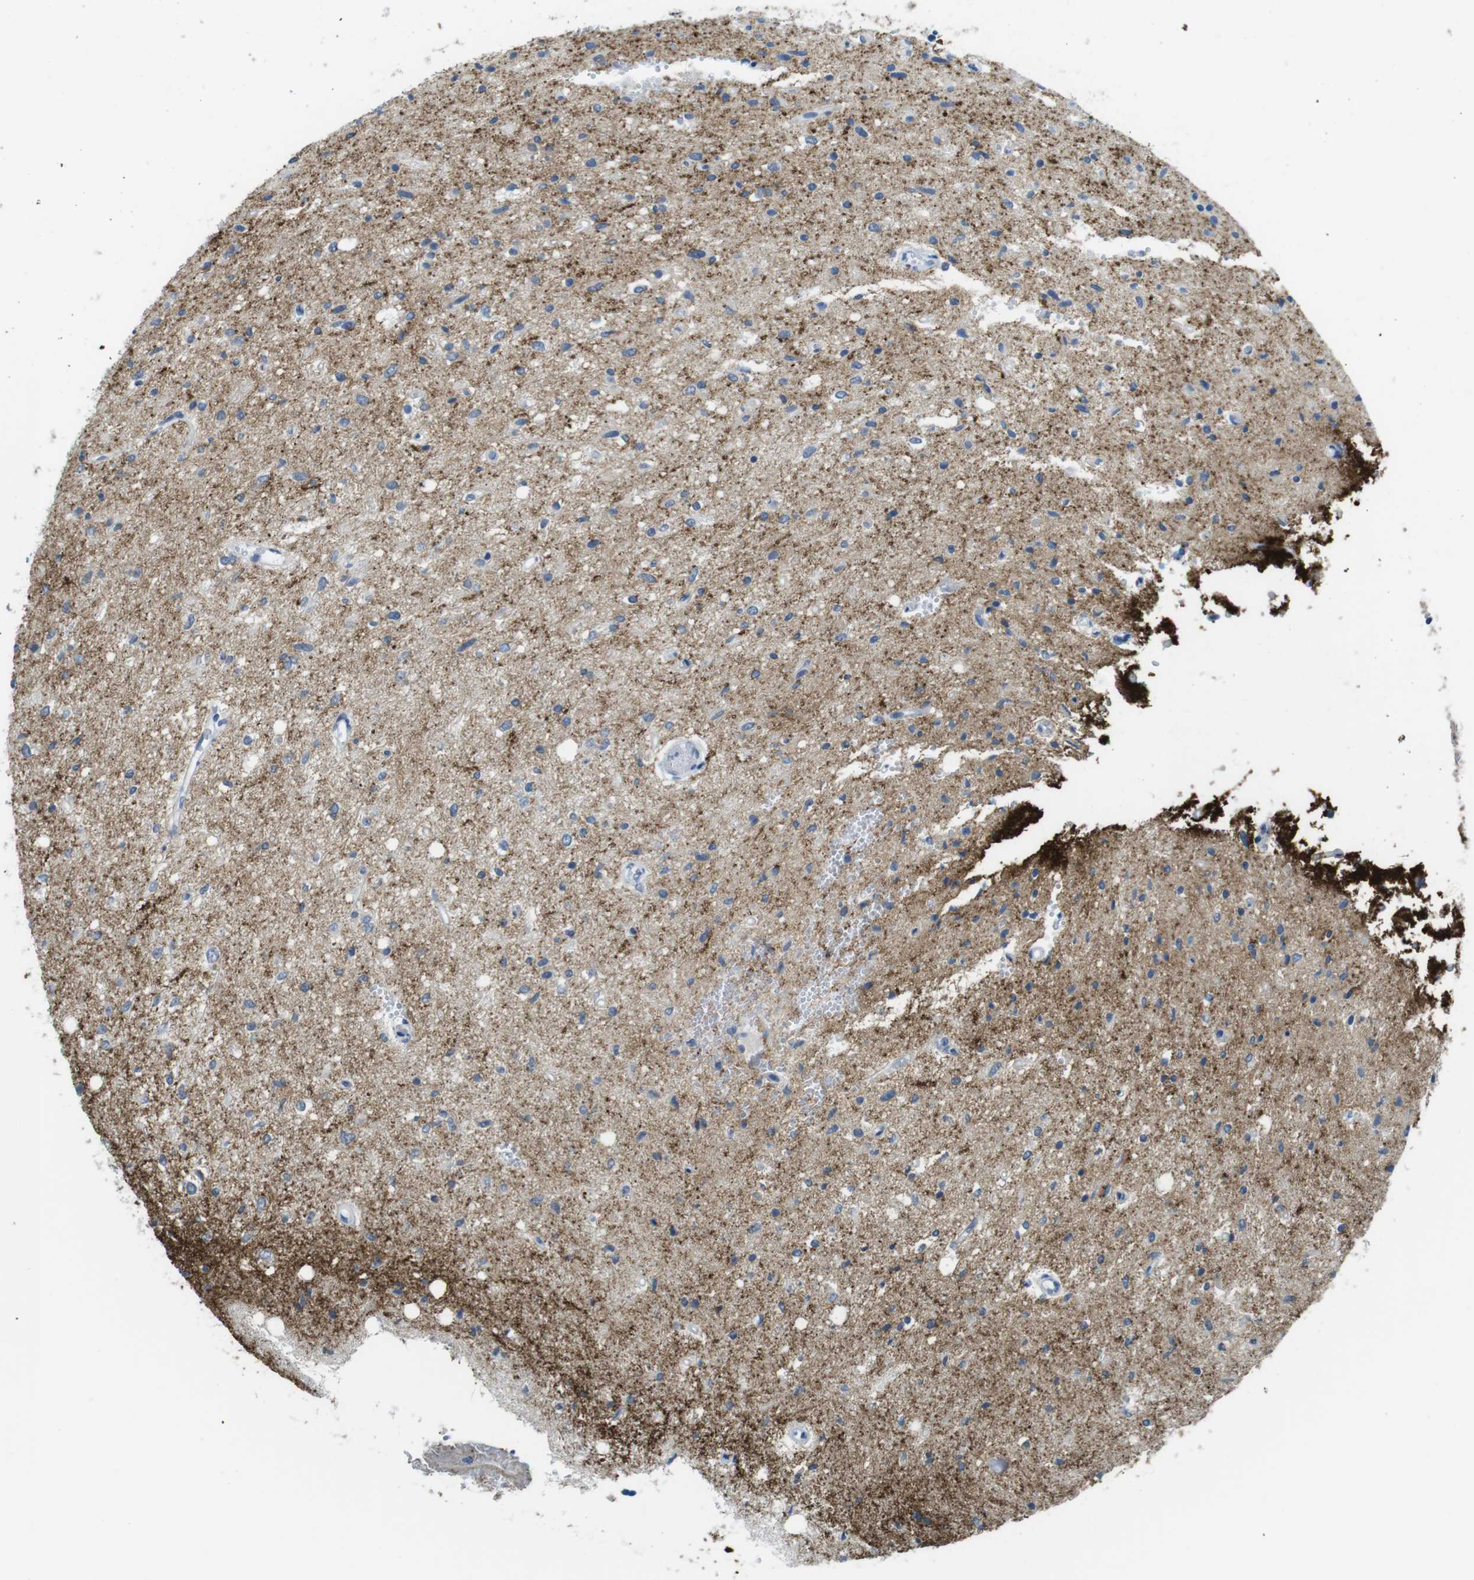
{"staining": {"intensity": "moderate", "quantity": "<25%", "location": "cytoplasmic/membranous"}, "tissue": "glioma", "cell_type": "Tumor cells", "image_type": "cancer", "snomed": [{"axis": "morphology", "description": "Glioma, malignant, Low grade"}, {"axis": "topography", "description": "Brain"}], "caption": "A high-resolution histopathology image shows immunohistochemistry (IHC) staining of low-grade glioma (malignant), which displays moderate cytoplasmic/membranous positivity in about <25% of tumor cells. (DAB (3,3'-diaminobenzidine) = brown stain, brightfield microscopy at high magnification).", "gene": "GAP43", "patient": {"sex": "male", "age": 77}}